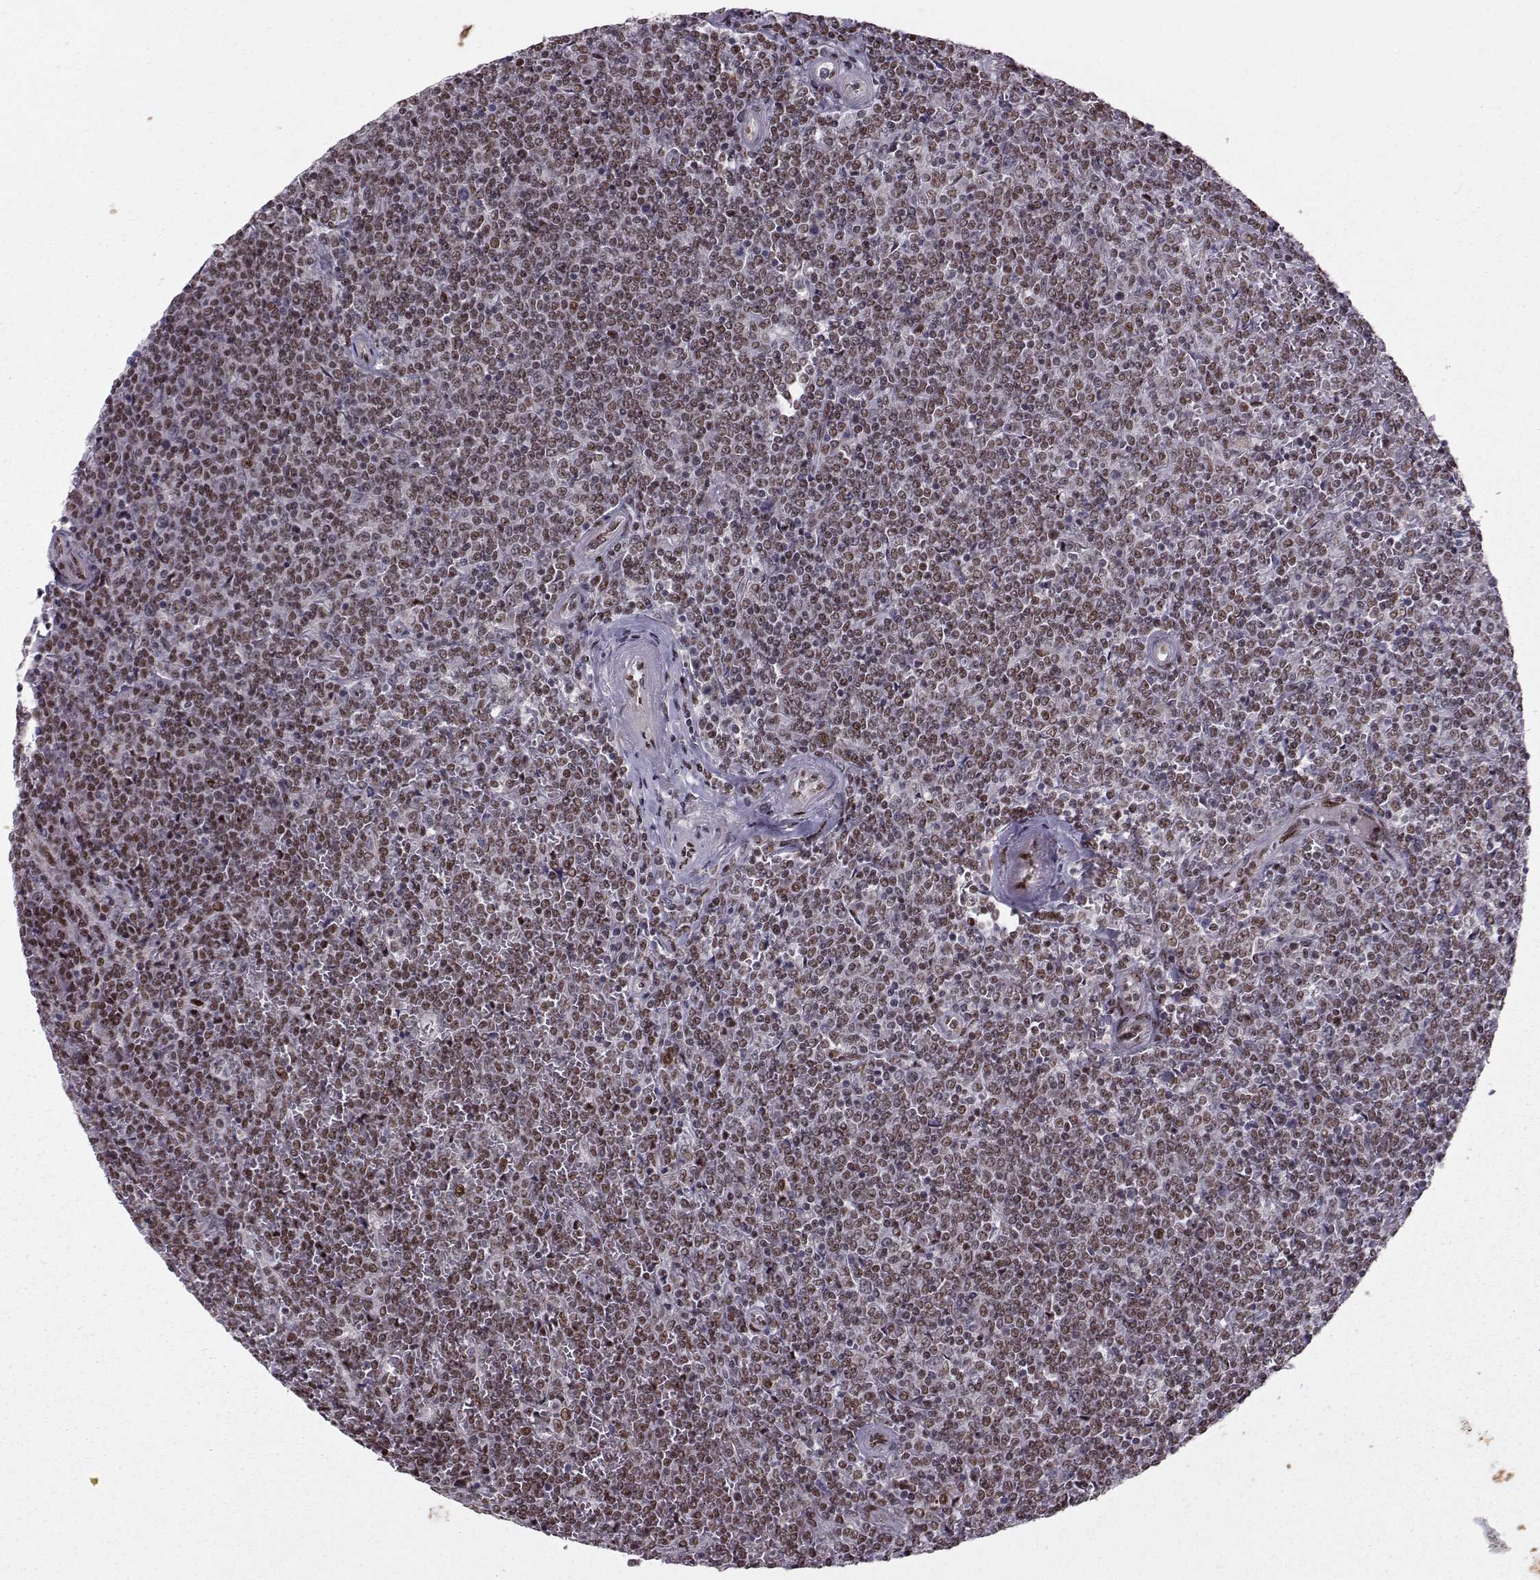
{"staining": {"intensity": "moderate", "quantity": ">75%", "location": "nuclear"}, "tissue": "lymphoma", "cell_type": "Tumor cells", "image_type": "cancer", "snomed": [{"axis": "morphology", "description": "Malignant lymphoma, non-Hodgkin's type, Low grade"}, {"axis": "topography", "description": "Spleen"}], "caption": "Low-grade malignant lymphoma, non-Hodgkin's type stained with DAB immunohistochemistry (IHC) shows medium levels of moderate nuclear positivity in approximately >75% of tumor cells.", "gene": "SNAPC2", "patient": {"sex": "female", "age": 19}}